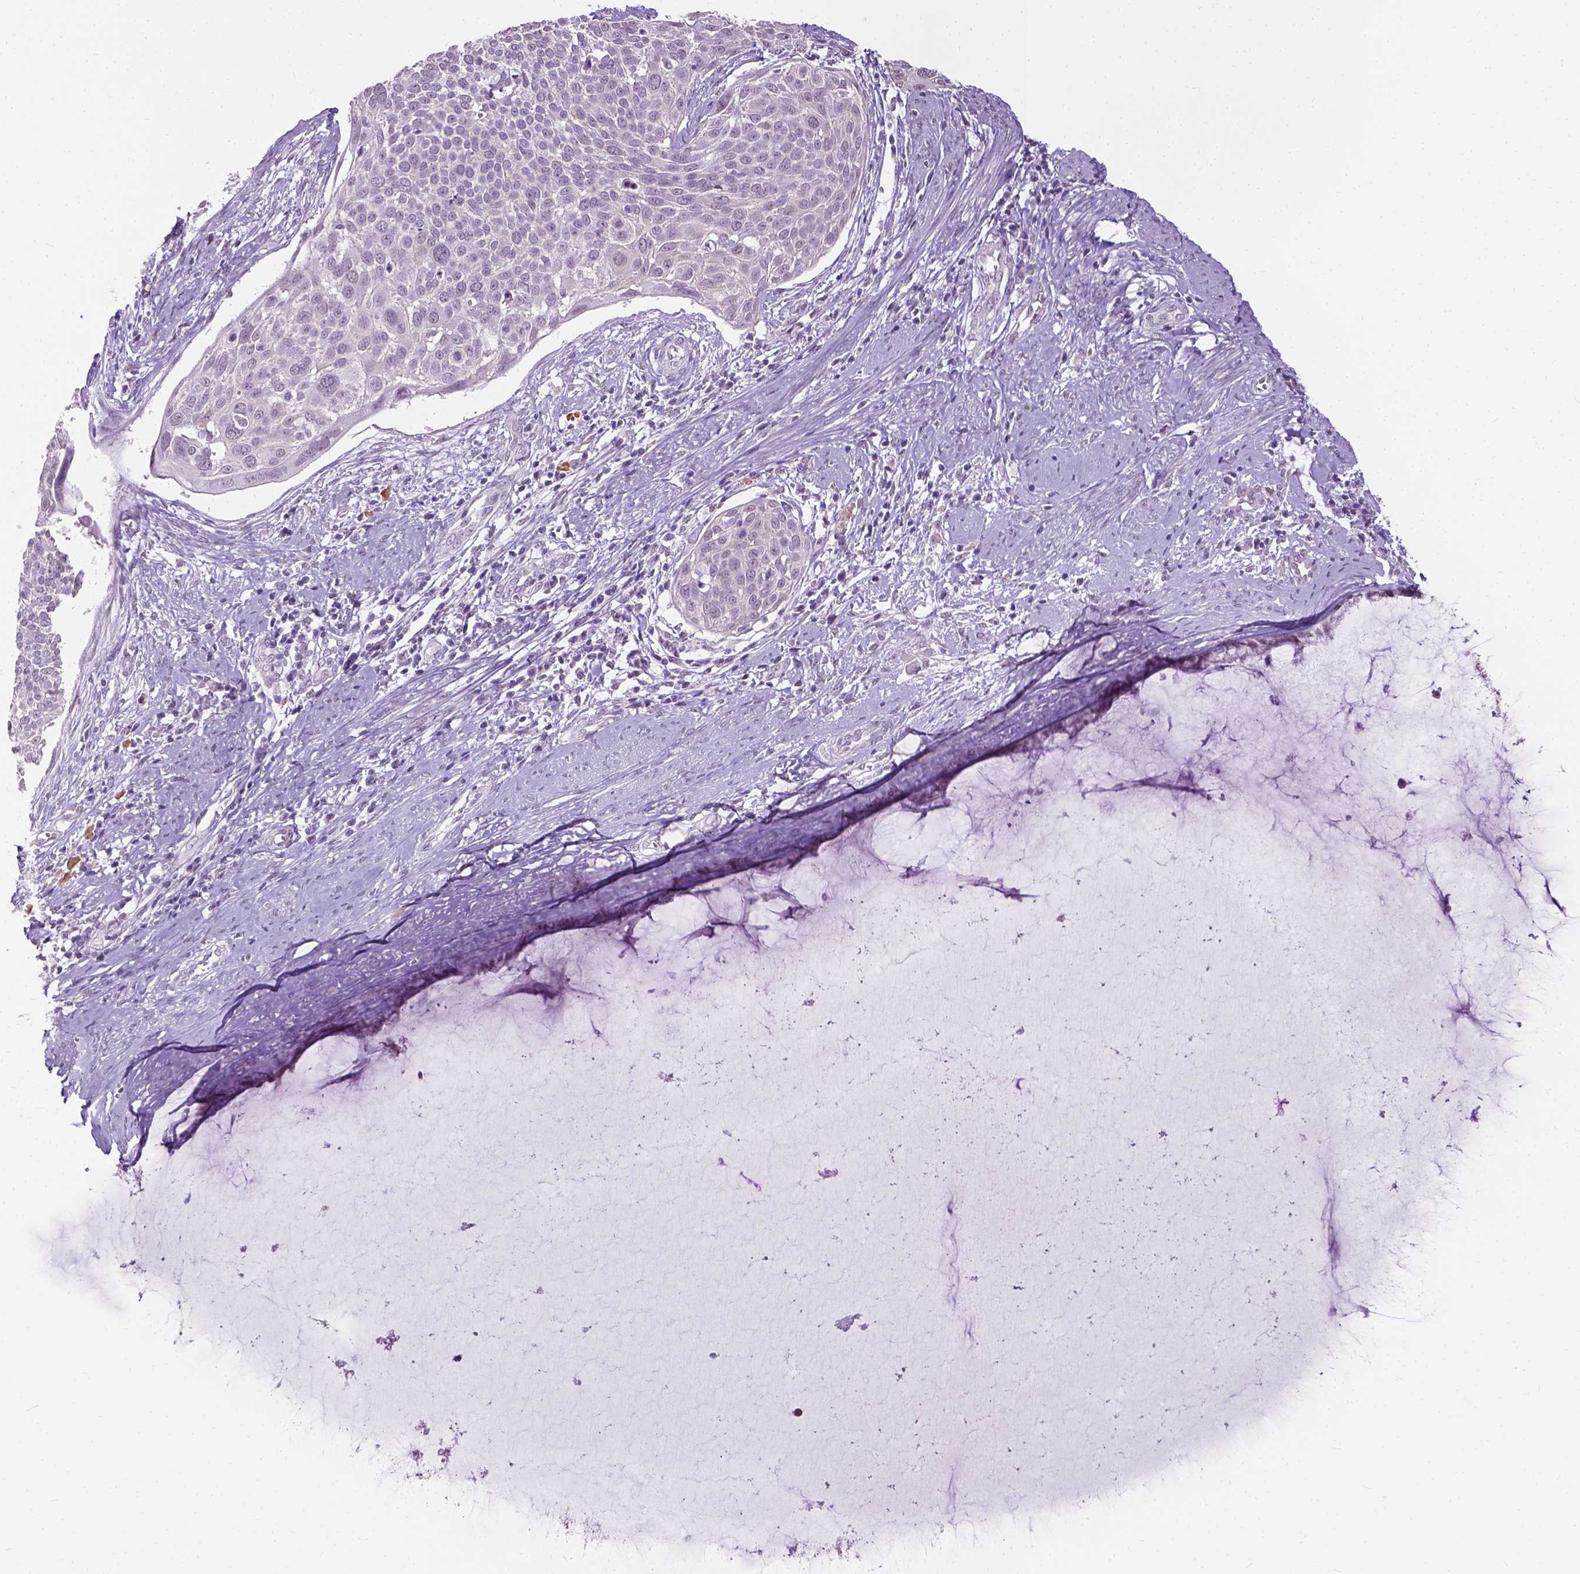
{"staining": {"intensity": "negative", "quantity": "none", "location": "none"}, "tissue": "cervical cancer", "cell_type": "Tumor cells", "image_type": "cancer", "snomed": [{"axis": "morphology", "description": "Squamous cell carcinoma, NOS"}, {"axis": "topography", "description": "Cervix"}], "caption": "Tumor cells show no significant expression in cervical cancer.", "gene": "GPR37L1", "patient": {"sex": "female", "age": 39}}